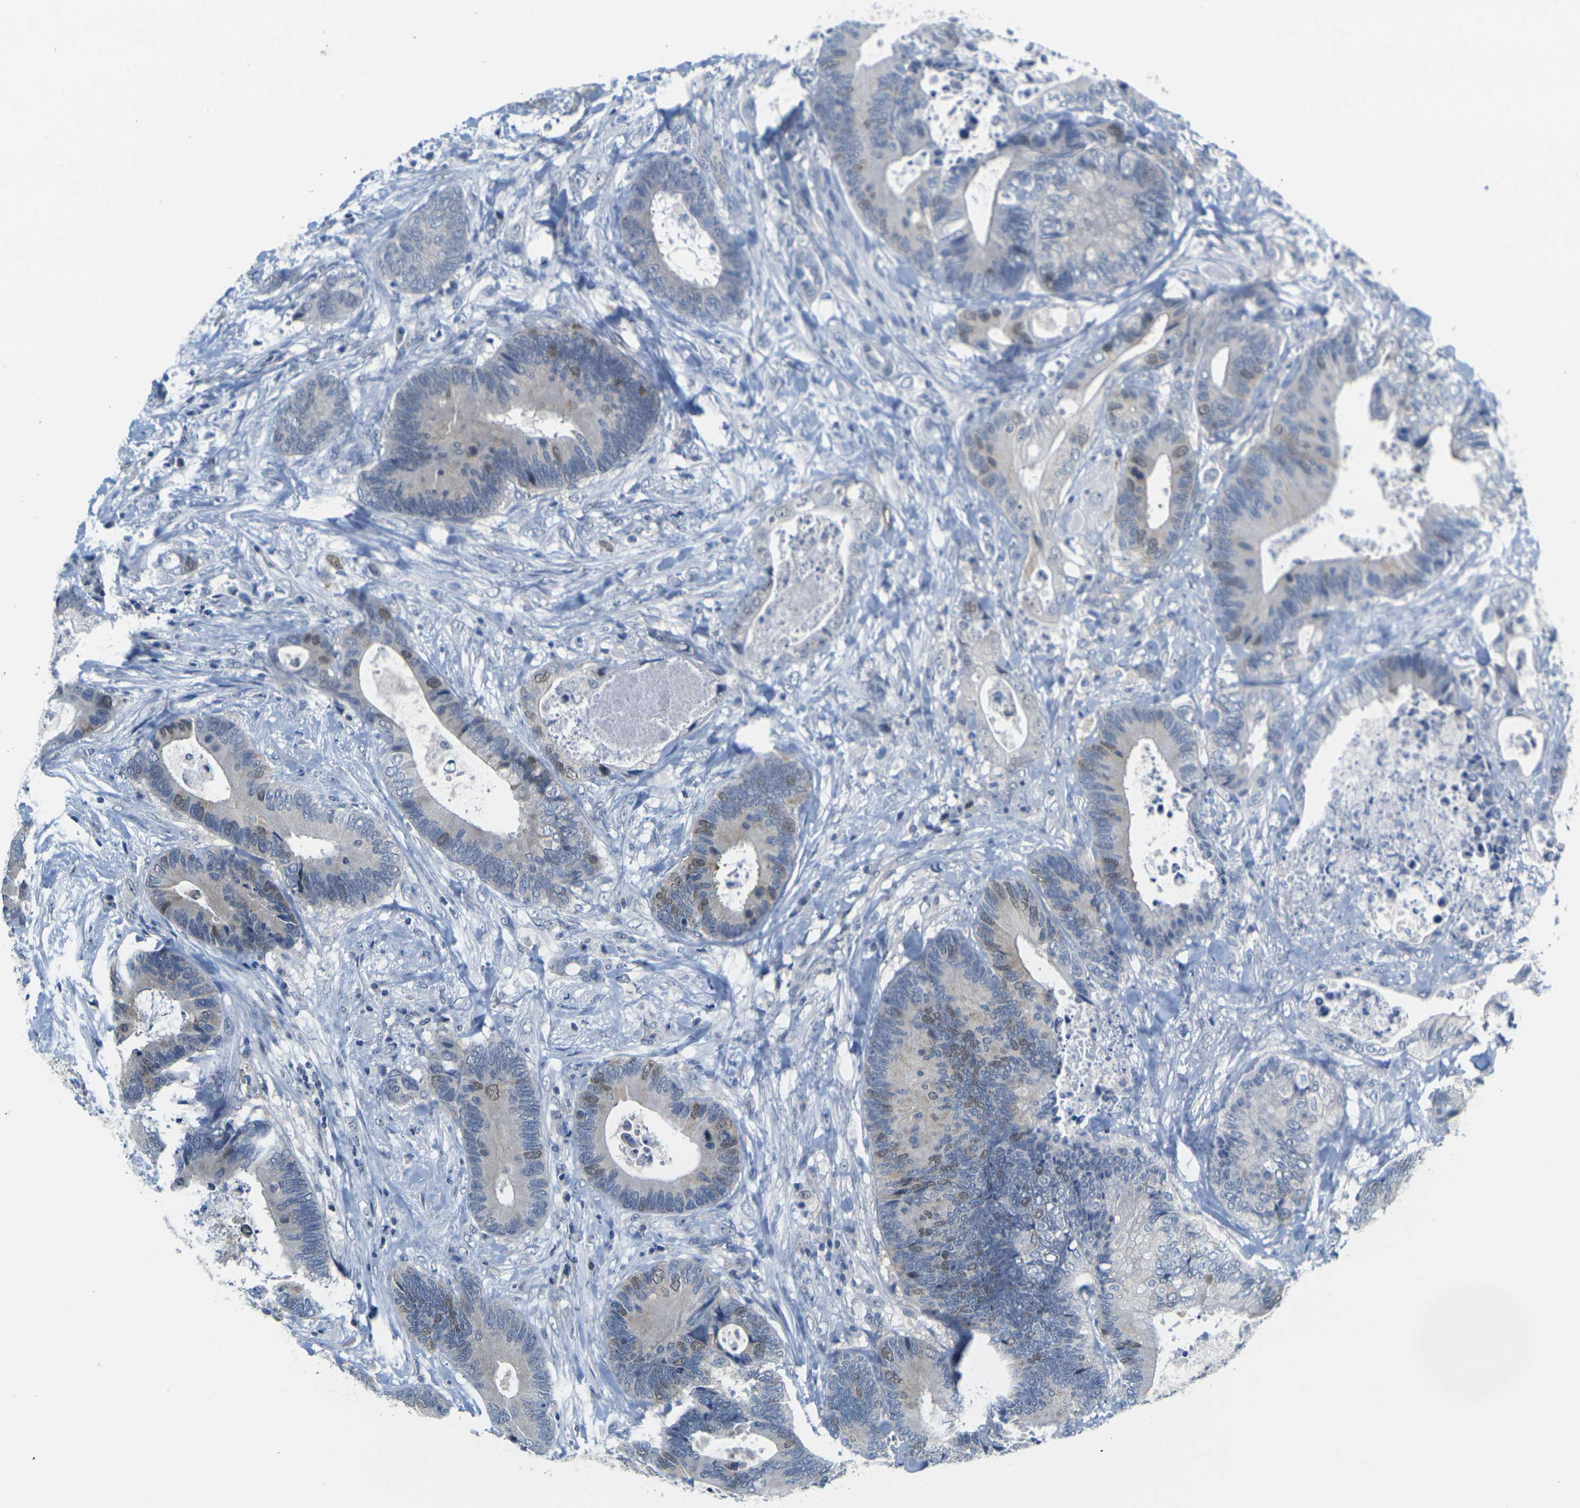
{"staining": {"intensity": "moderate", "quantity": "<25%", "location": "nuclear"}, "tissue": "colorectal cancer", "cell_type": "Tumor cells", "image_type": "cancer", "snomed": [{"axis": "morphology", "description": "Adenocarcinoma, NOS"}, {"axis": "topography", "description": "Rectum"}], "caption": "Colorectal cancer was stained to show a protein in brown. There is low levels of moderate nuclear staining in approximately <25% of tumor cells.", "gene": "CDK2", "patient": {"sex": "male", "age": 55}}